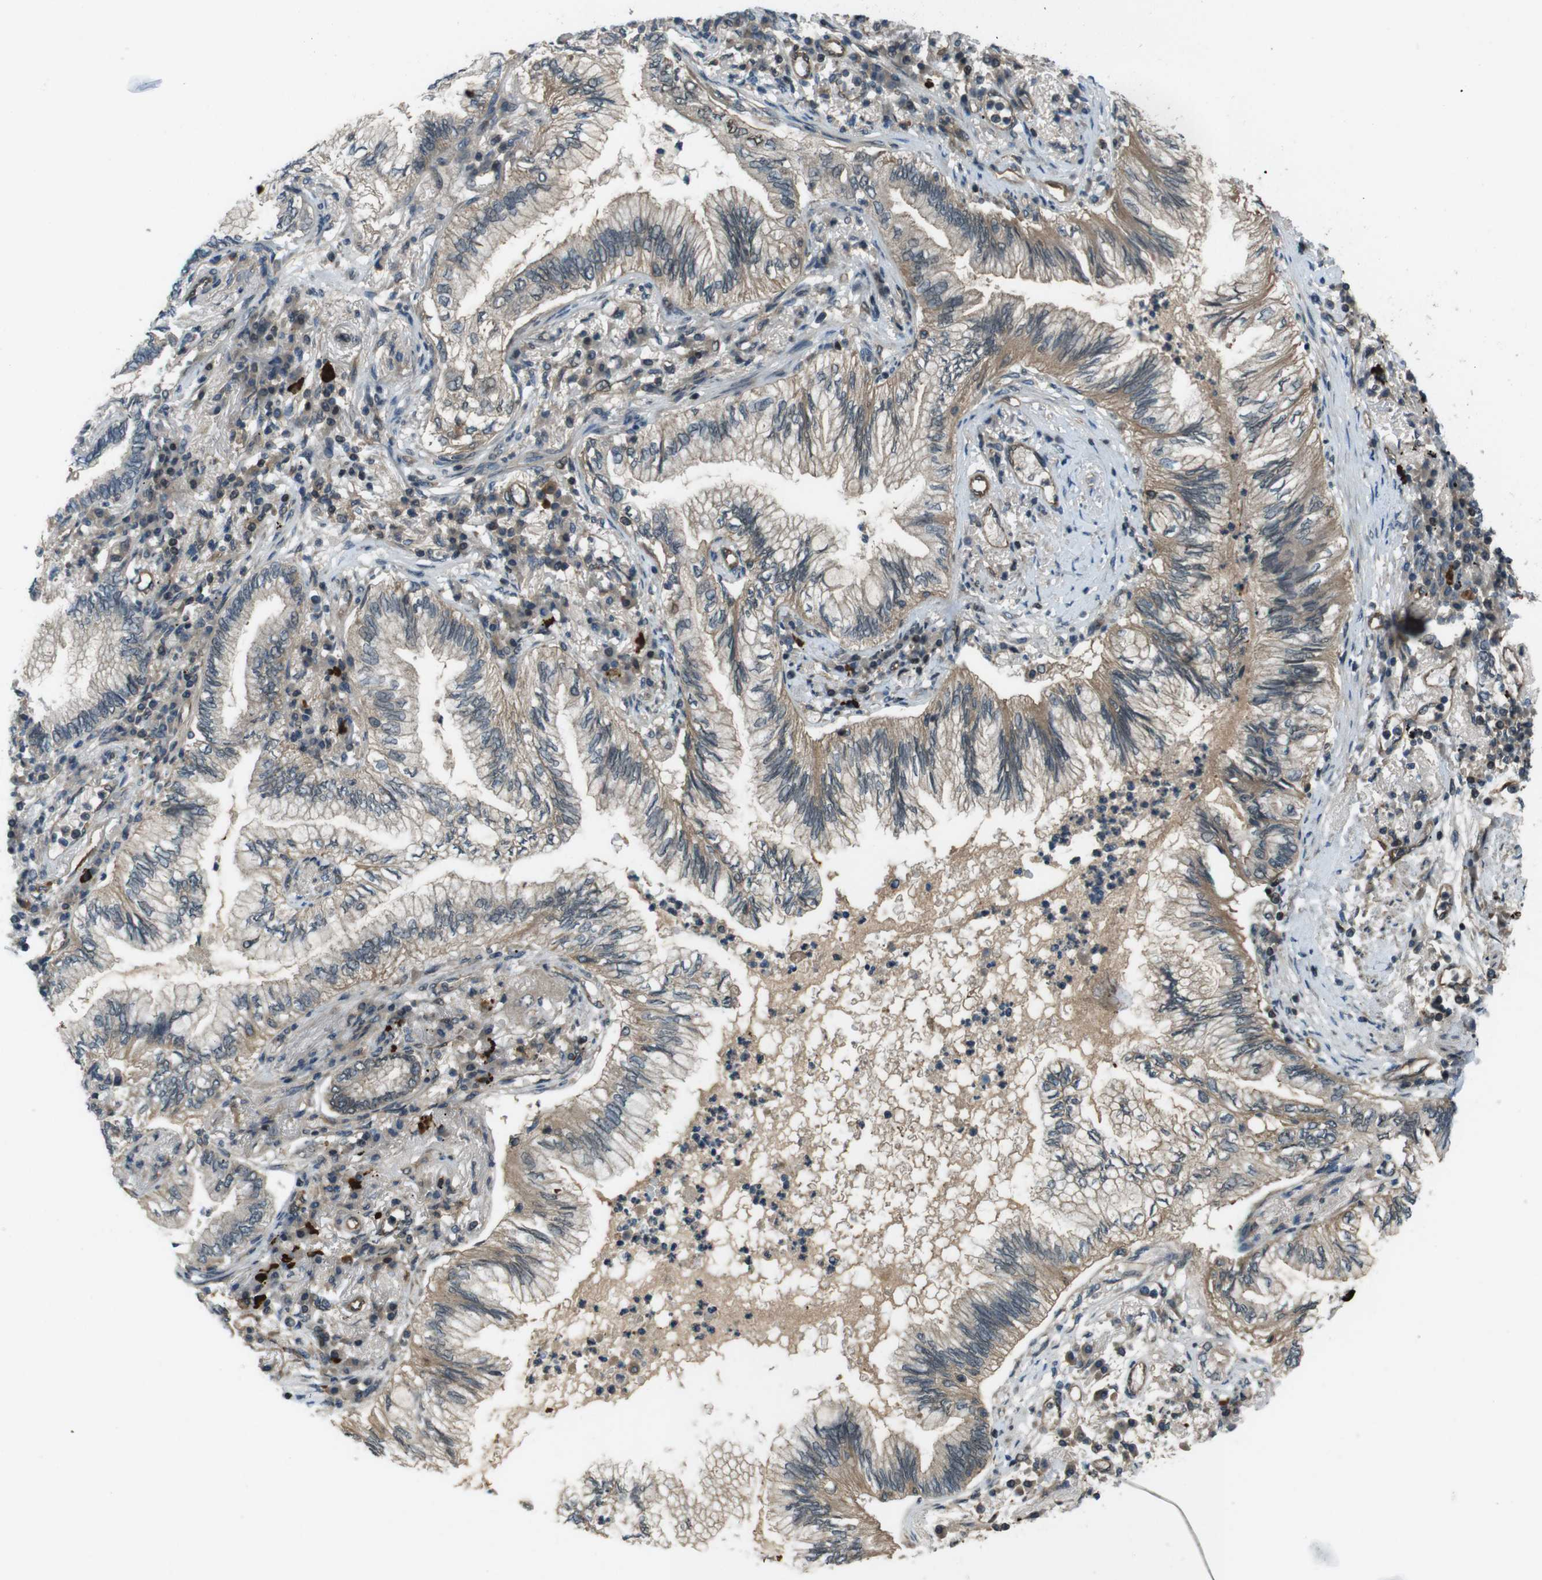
{"staining": {"intensity": "moderate", "quantity": "25%-75%", "location": "cytoplasmic/membranous"}, "tissue": "lung cancer", "cell_type": "Tumor cells", "image_type": "cancer", "snomed": [{"axis": "morphology", "description": "Normal tissue, NOS"}, {"axis": "morphology", "description": "Adenocarcinoma, NOS"}, {"axis": "topography", "description": "Bronchus"}, {"axis": "topography", "description": "Lung"}], "caption": "Protein analysis of adenocarcinoma (lung) tissue reveals moderate cytoplasmic/membranous staining in about 25%-75% of tumor cells. The staining was performed using DAB, with brown indicating positive protein expression. Nuclei are stained blue with hematoxylin.", "gene": "TIAM2", "patient": {"sex": "female", "age": 70}}